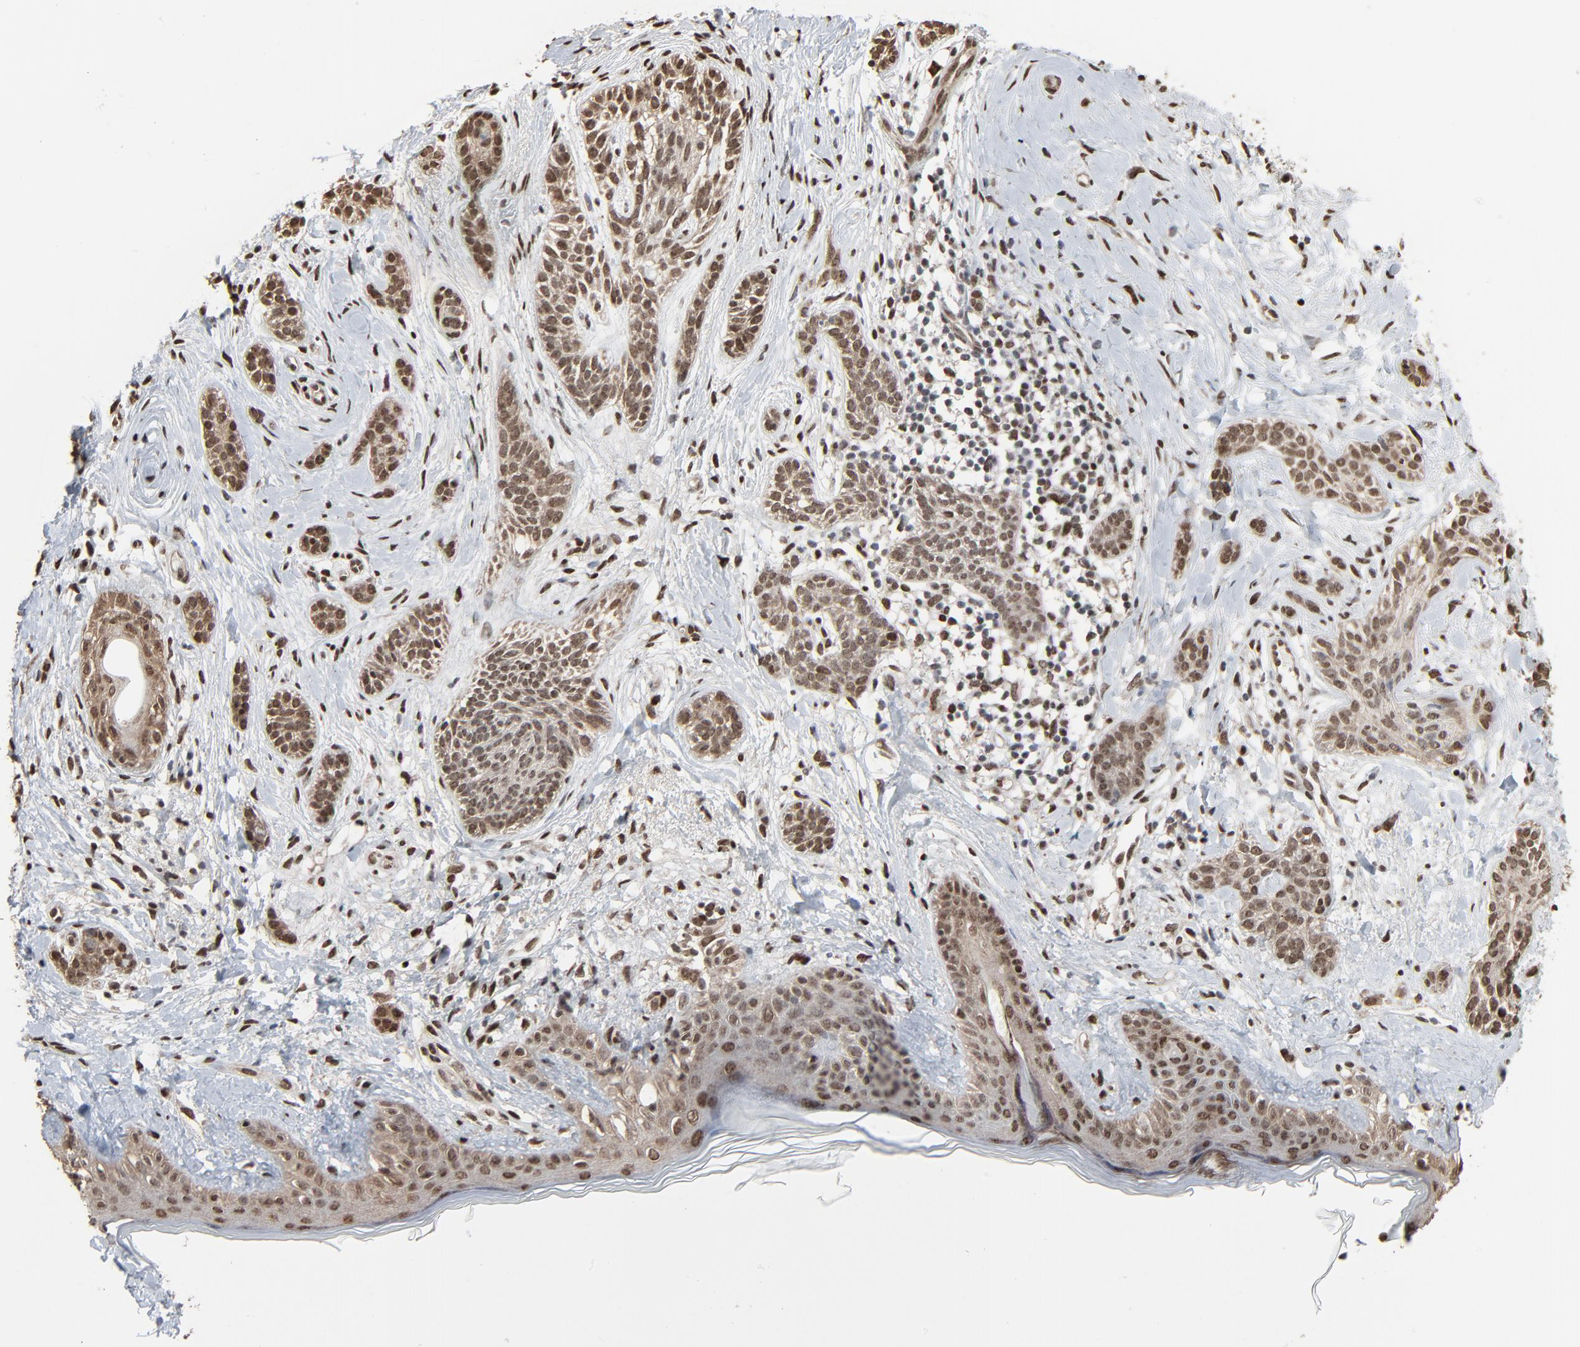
{"staining": {"intensity": "moderate", "quantity": ">75%", "location": "cytoplasmic/membranous,nuclear"}, "tissue": "skin cancer", "cell_type": "Tumor cells", "image_type": "cancer", "snomed": [{"axis": "morphology", "description": "Normal tissue, NOS"}, {"axis": "morphology", "description": "Basal cell carcinoma"}, {"axis": "topography", "description": "Skin"}], "caption": "Immunohistochemical staining of human basal cell carcinoma (skin) reveals moderate cytoplasmic/membranous and nuclear protein positivity in approximately >75% of tumor cells.", "gene": "MEIS2", "patient": {"sex": "male", "age": 63}}